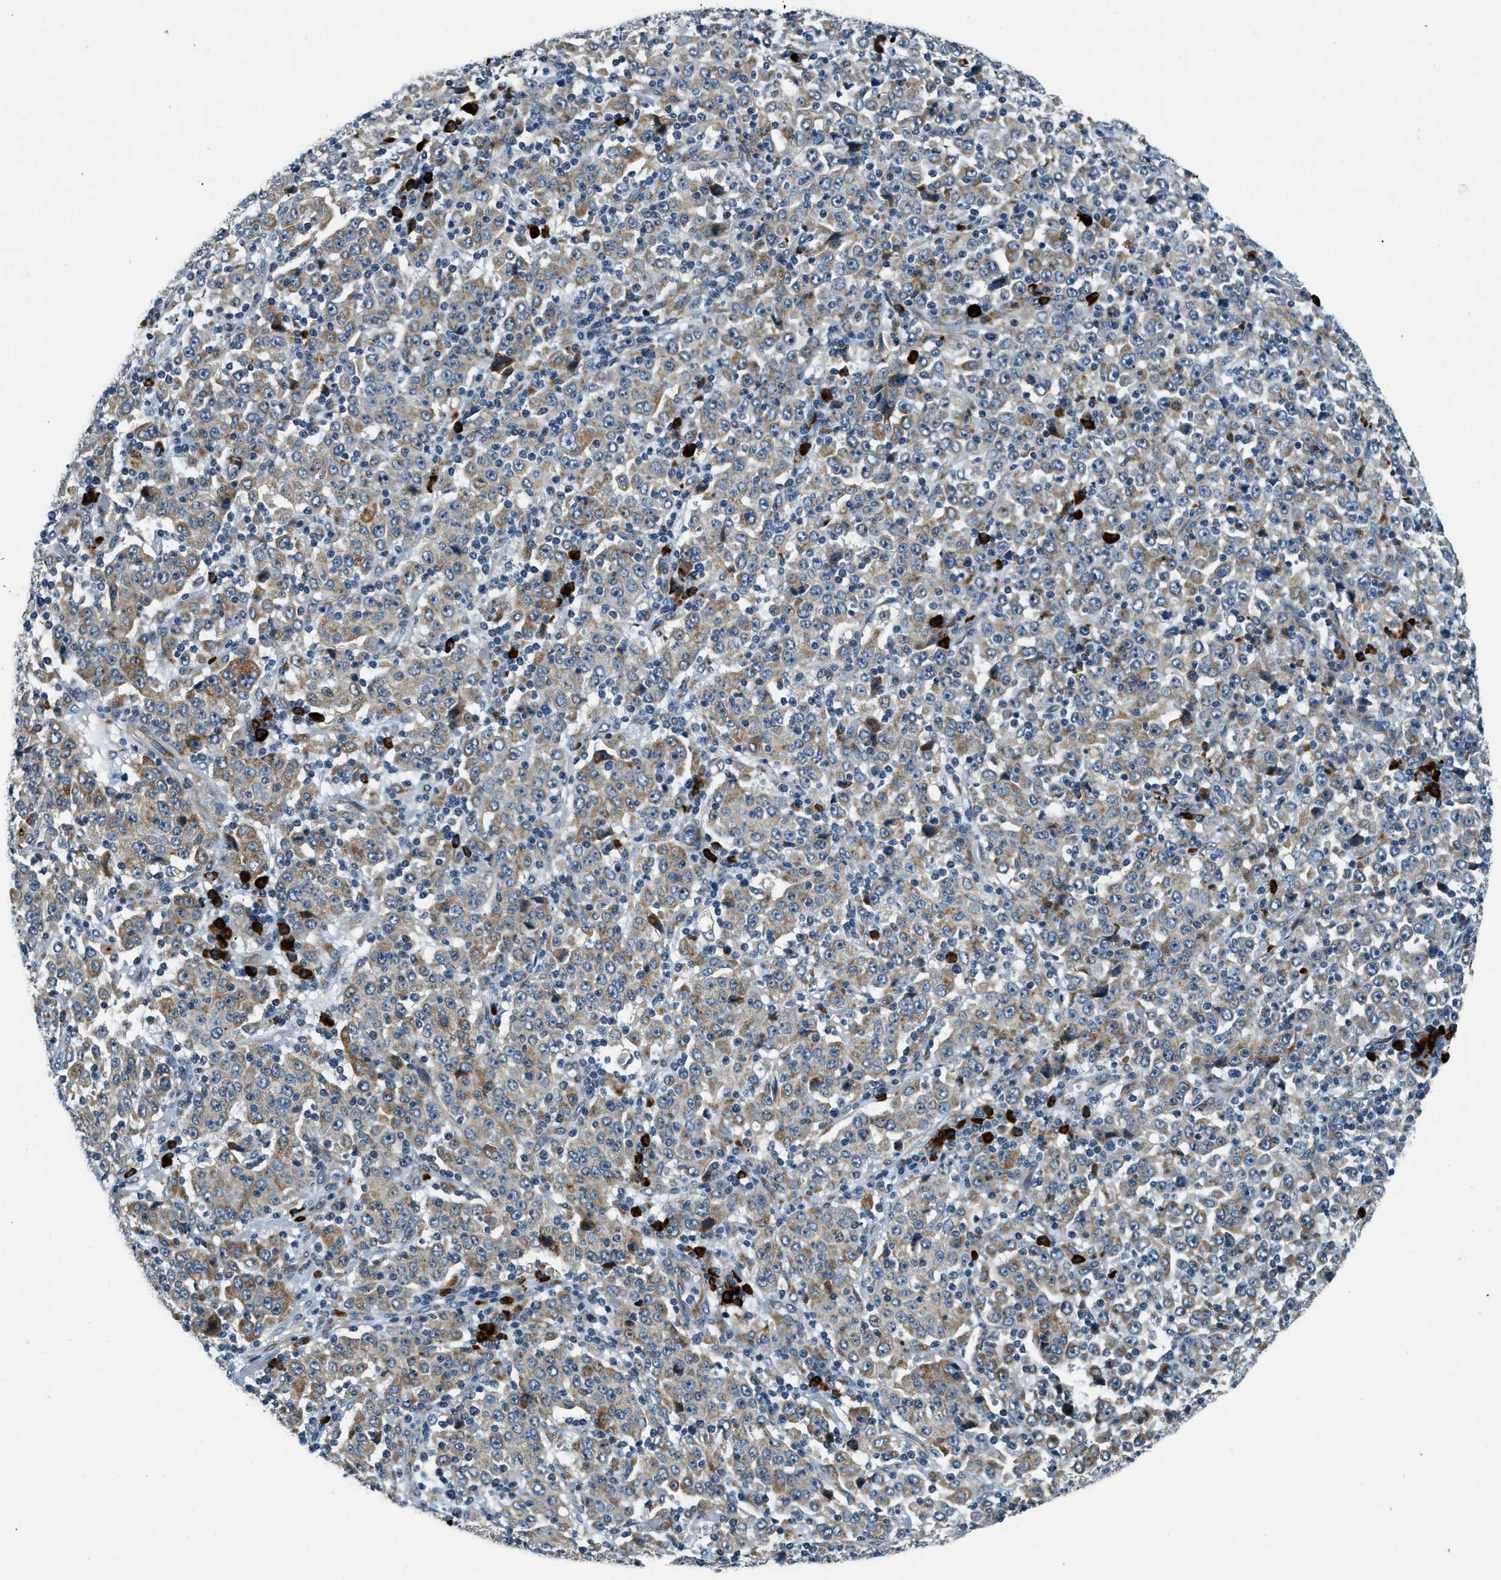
{"staining": {"intensity": "moderate", "quantity": "25%-75%", "location": "cytoplasmic/membranous"}, "tissue": "stomach cancer", "cell_type": "Tumor cells", "image_type": "cancer", "snomed": [{"axis": "morphology", "description": "Normal tissue, NOS"}, {"axis": "morphology", "description": "Adenocarcinoma, NOS"}, {"axis": "topography", "description": "Stomach, upper"}, {"axis": "topography", "description": "Stomach"}], "caption": "Moderate cytoplasmic/membranous positivity is seen in approximately 25%-75% of tumor cells in stomach adenocarcinoma.", "gene": "HERC2", "patient": {"sex": "male", "age": 59}}